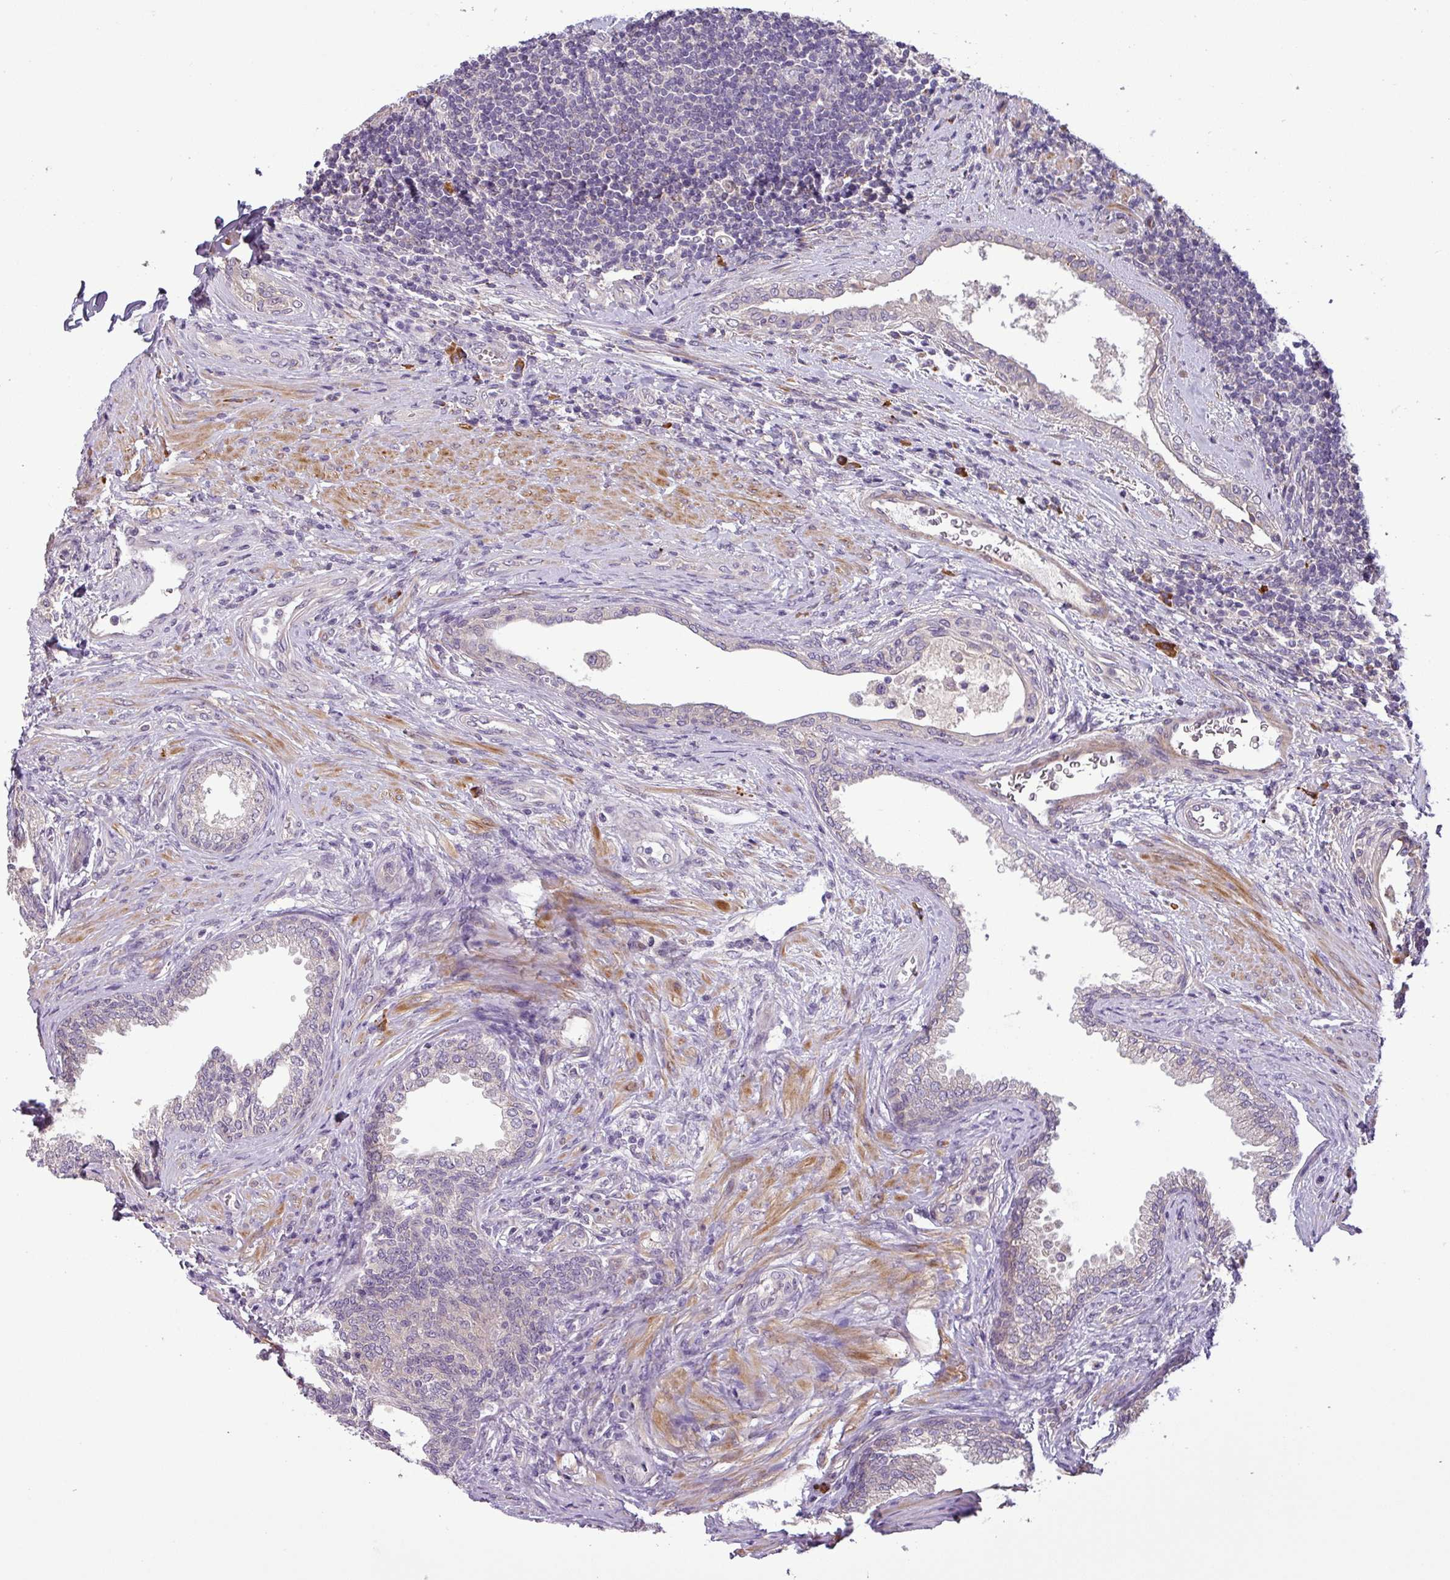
{"staining": {"intensity": "negative", "quantity": "none", "location": "none"}, "tissue": "prostate", "cell_type": "Glandular cells", "image_type": "normal", "snomed": [{"axis": "morphology", "description": "Normal tissue, NOS"}, {"axis": "topography", "description": "Prostate"}], "caption": "Prostate stained for a protein using immunohistochemistry demonstrates no expression glandular cells.", "gene": "MOCS3", "patient": {"sex": "male", "age": 76}}